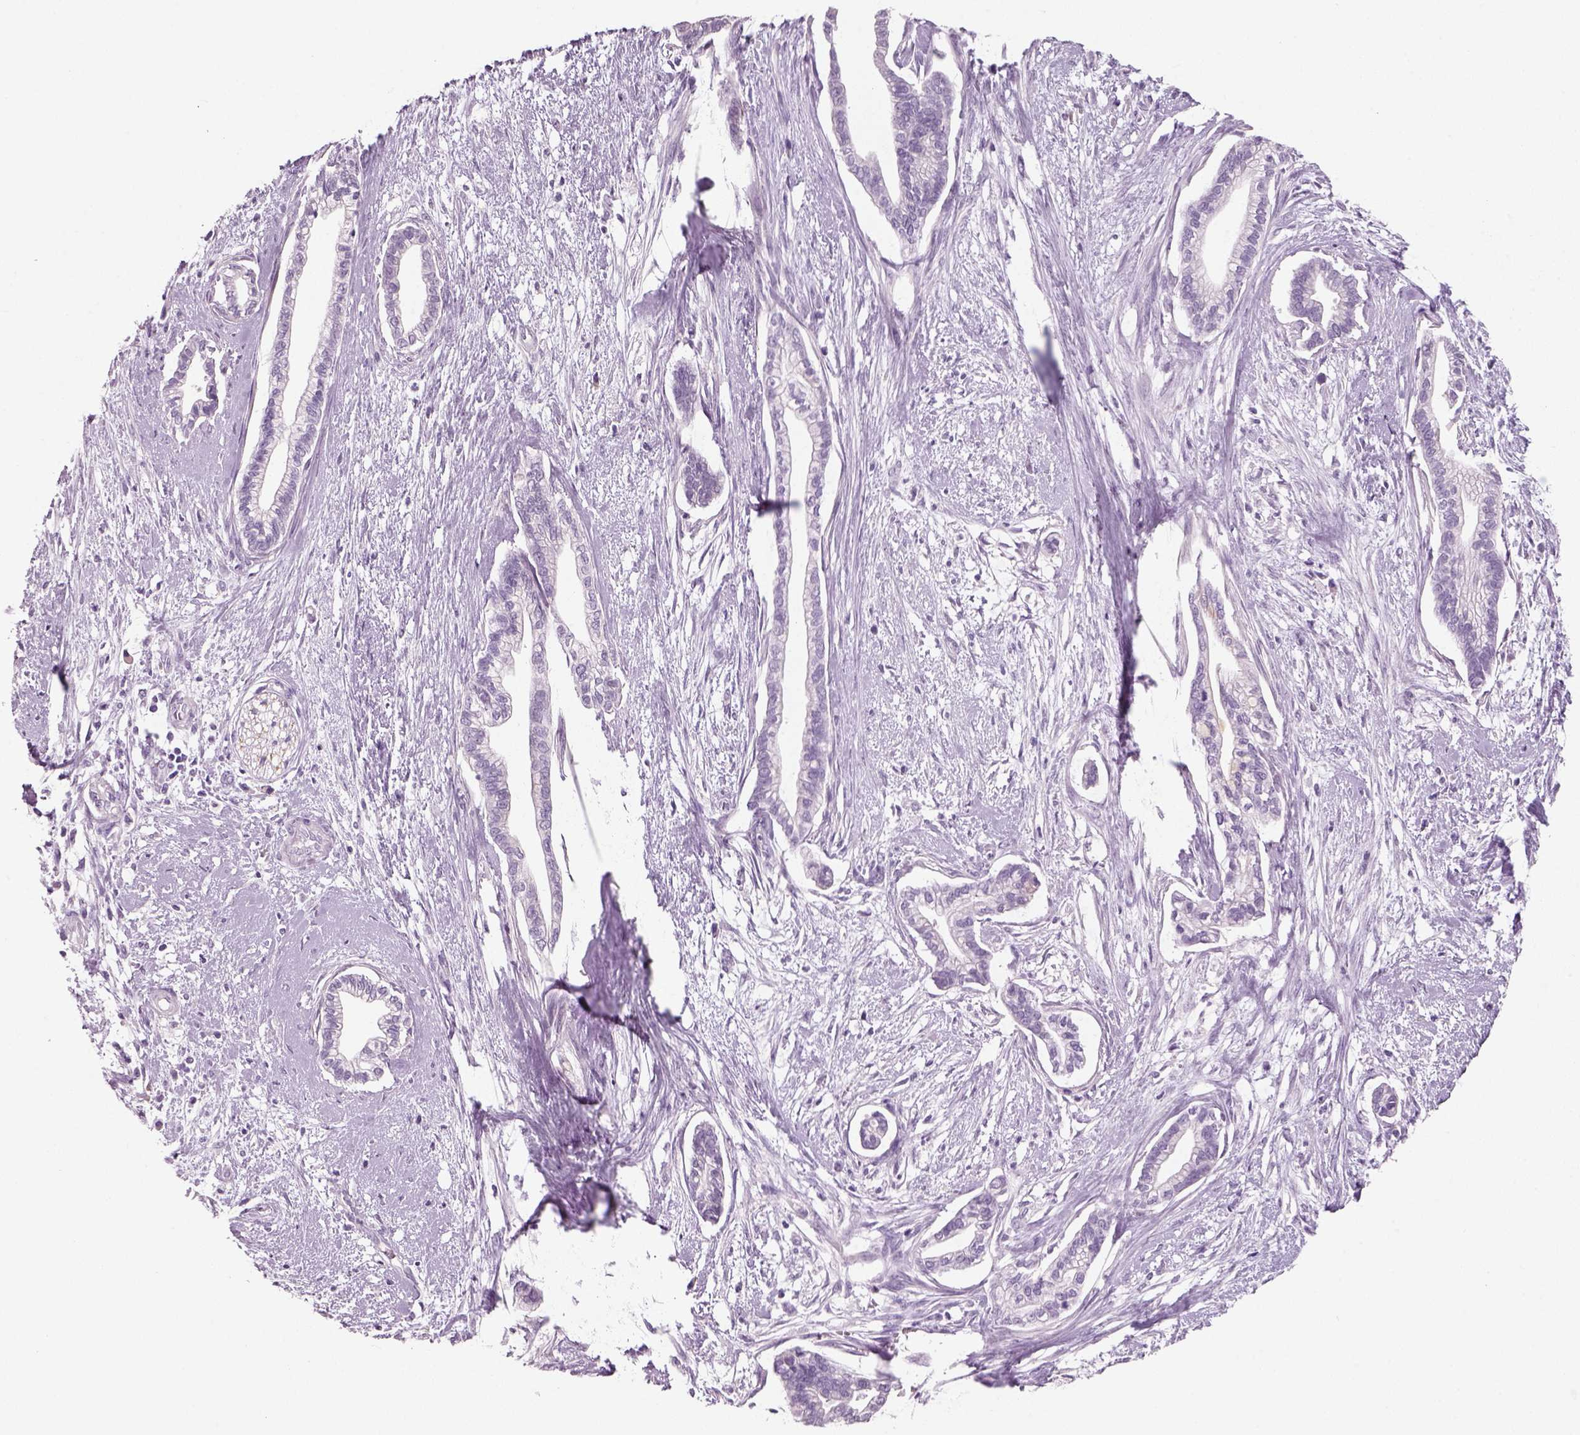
{"staining": {"intensity": "negative", "quantity": "none", "location": "none"}, "tissue": "cervical cancer", "cell_type": "Tumor cells", "image_type": "cancer", "snomed": [{"axis": "morphology", "description": "Adenocarcinoma, NOS"}, {"axis": "topography", "description": "Cervix"}], "caption": "Tumor cells show no significant positivity in adenocarcinoma (cervical). Brightfield microscopy of IHC stained with DAB (brown) and hematoxylin (blue), captured at high magnification.", "gene": "SLC6A2", "patient": {"sex": "female", "age": 62}}